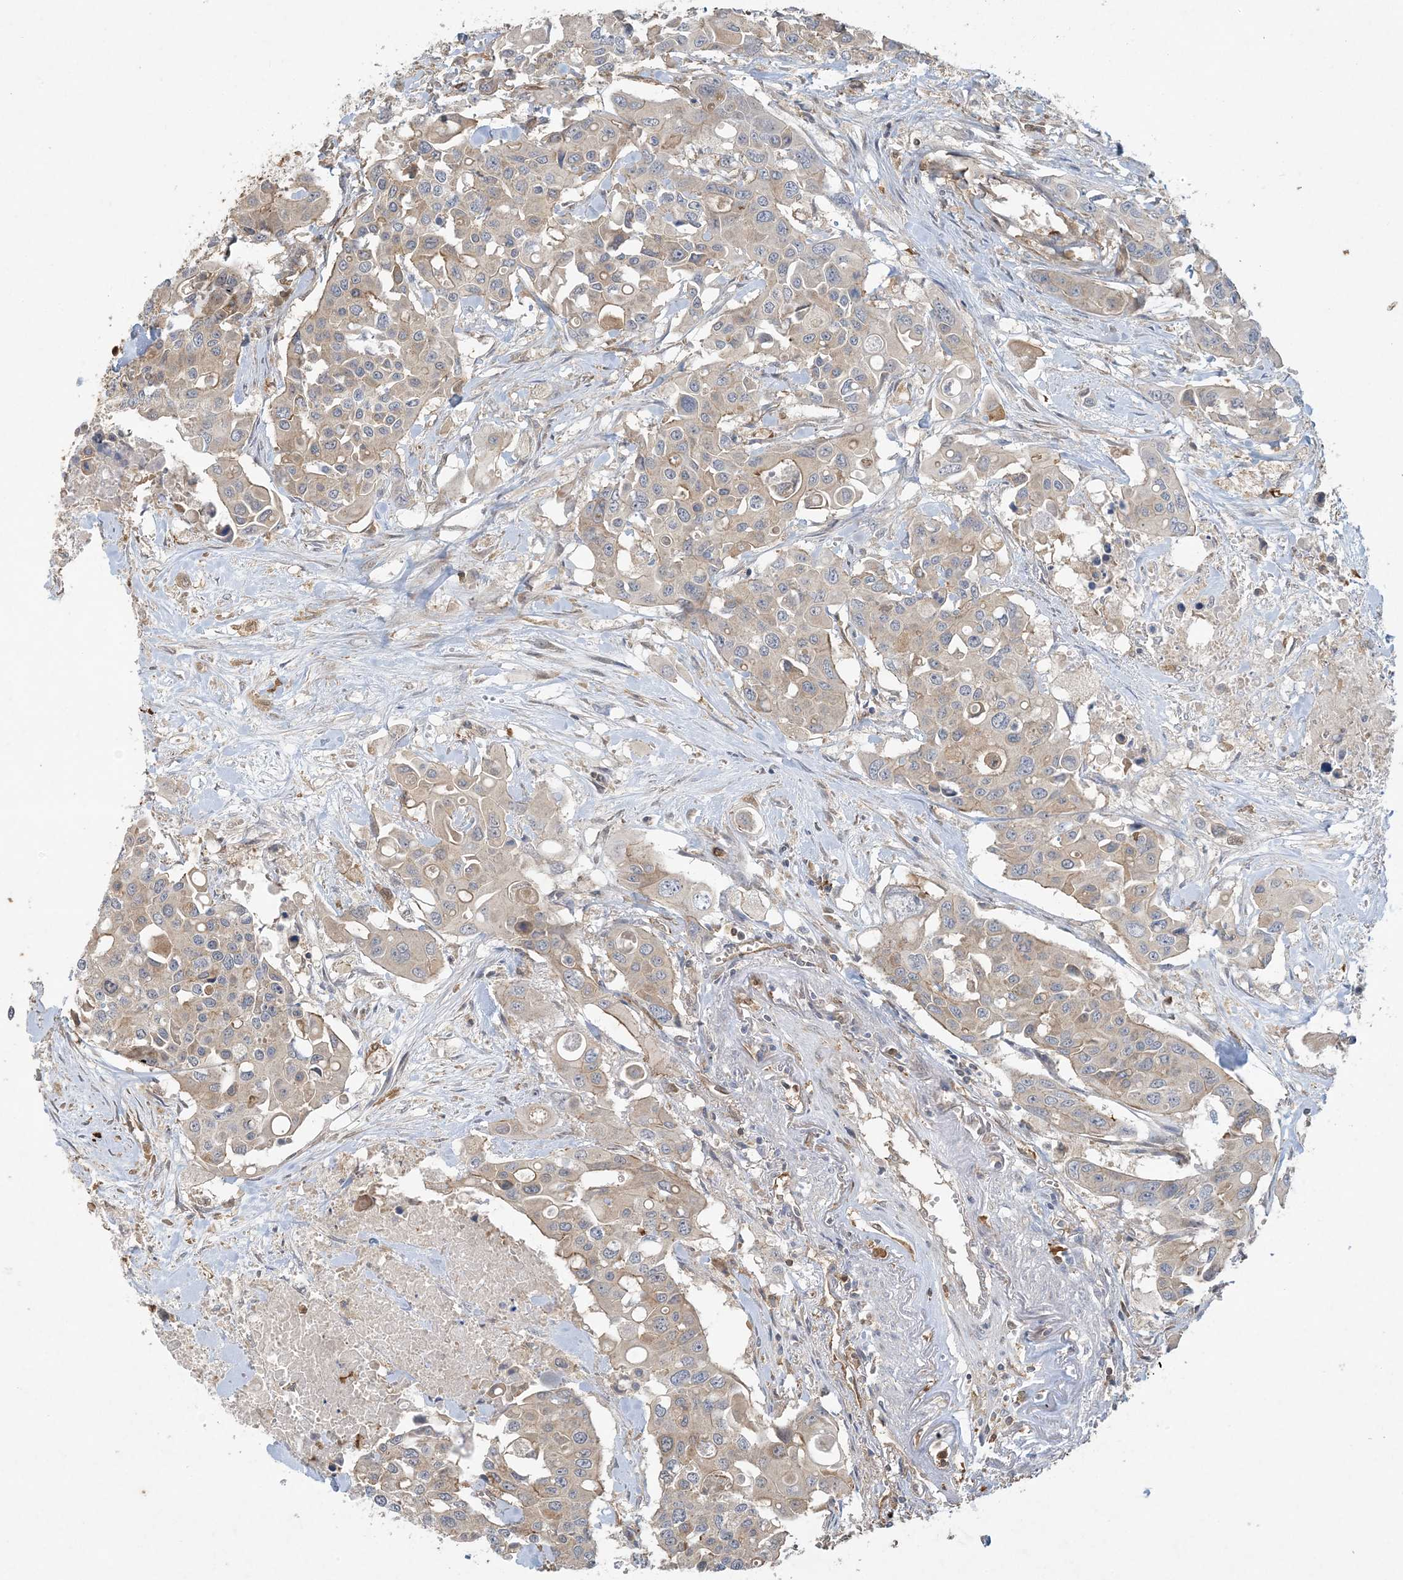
{"staining": {"intensity": "weak", "quantity": "25%-75%", "location": "cytoplasmic/membranous"}, "tissue": "colorectal cancer", "cell_type": "Tumor cells", "image_type": "cancer", "snomed": [{"axis": "morphology", "description": "Adenocarcinoma, NOS"}, {"axis": "topography", "description": "Colon"}], "caption": "A high-resolution histopathology image shows immunohistochemistry (IHC) staining of colorectal cancer, which demonstrates weak cytoplasmic/membranous positivity in about 25%-75% of tumor cells.", "gene": "TMSB4X", "patient": {"sex": "male", "age": 77}}